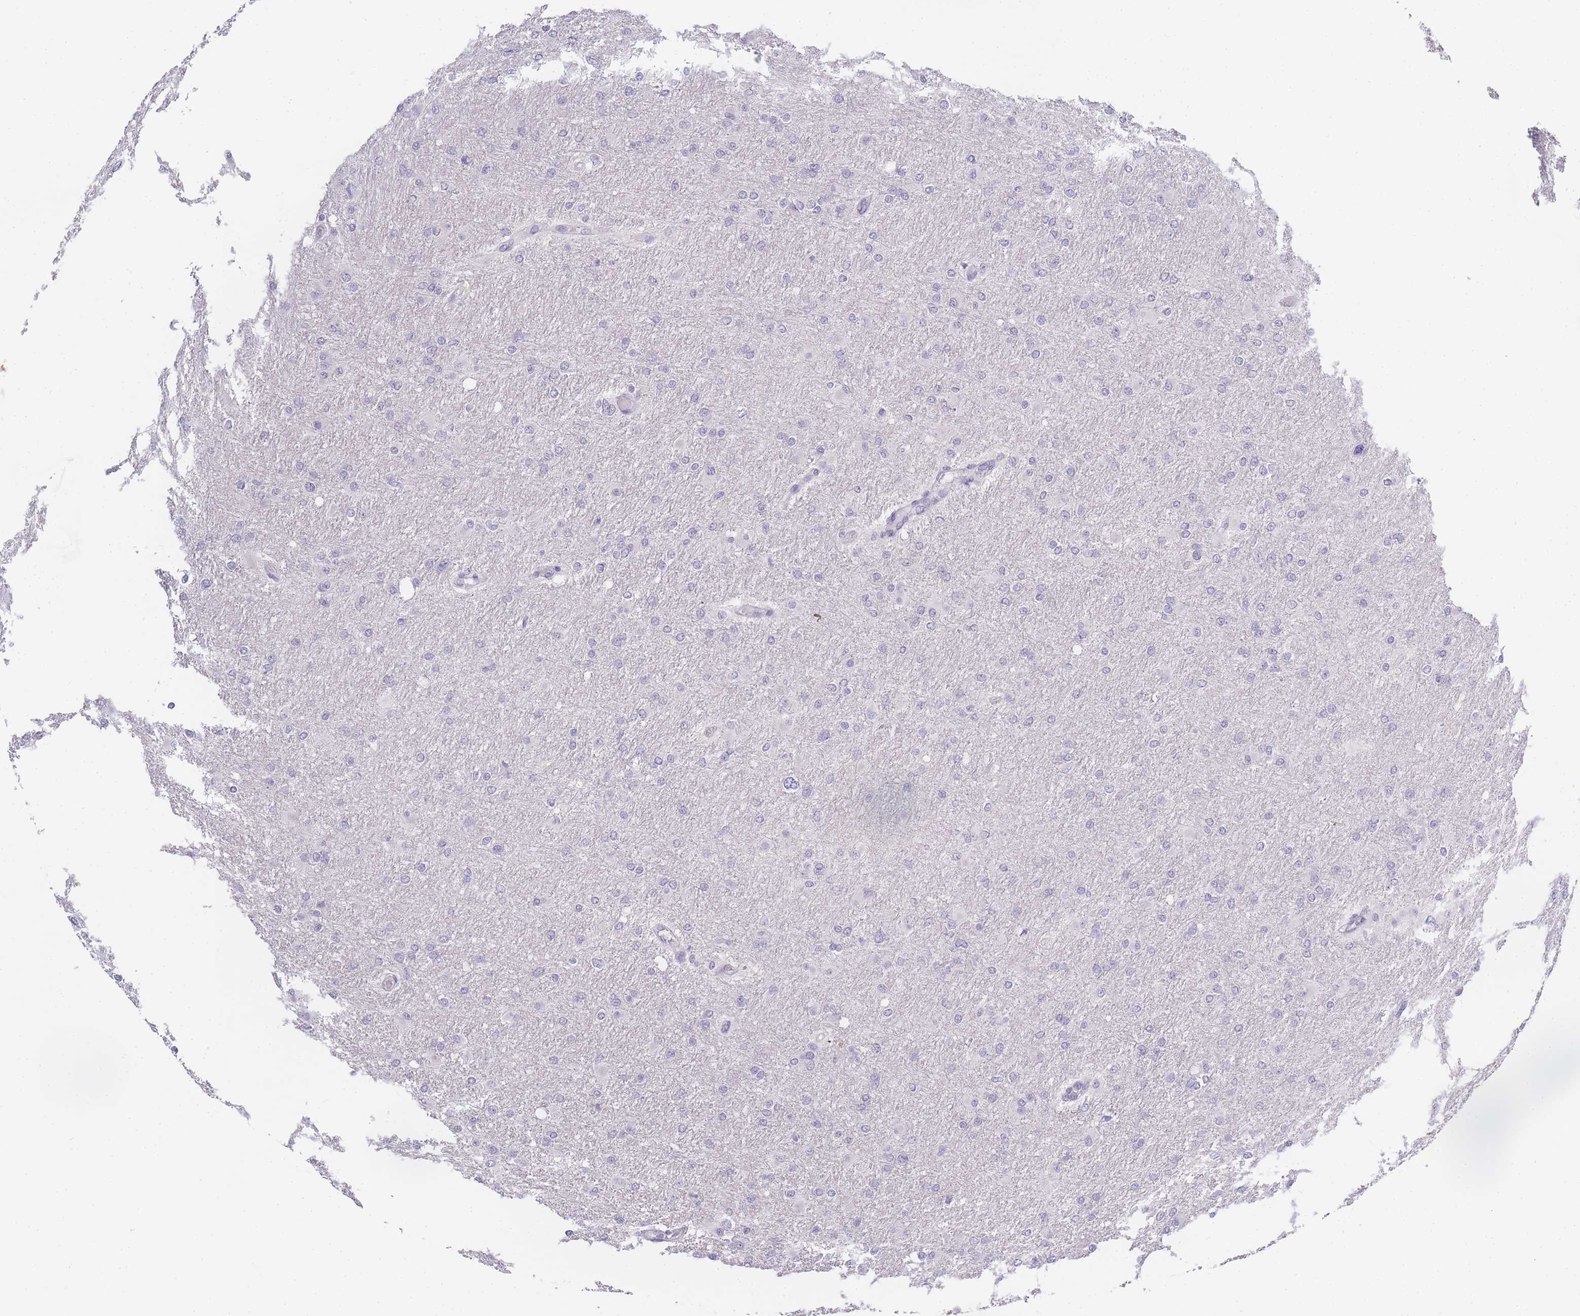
{"staining": {"intensity": "negative", "quantity": "none", "location": "none"}, "tissue": "glioma", "cell_type": "Tumor cells", "image_type": "cancer", "snomed": [{"axis": "morphology", "description": "Glioma, malignant, High grade"}, {"axis": "topography", "description": "Cerebral cortex"}], "caption": "Image shows no significant protein positivity in tumor cells of malignant glioma (high-grade). (DAB (3,3'-diaminobenzidine) immunohistochemistry with hematoxylin counter stain).", "gene": "INS", "patient": {"sex": "female", "age": 36}}